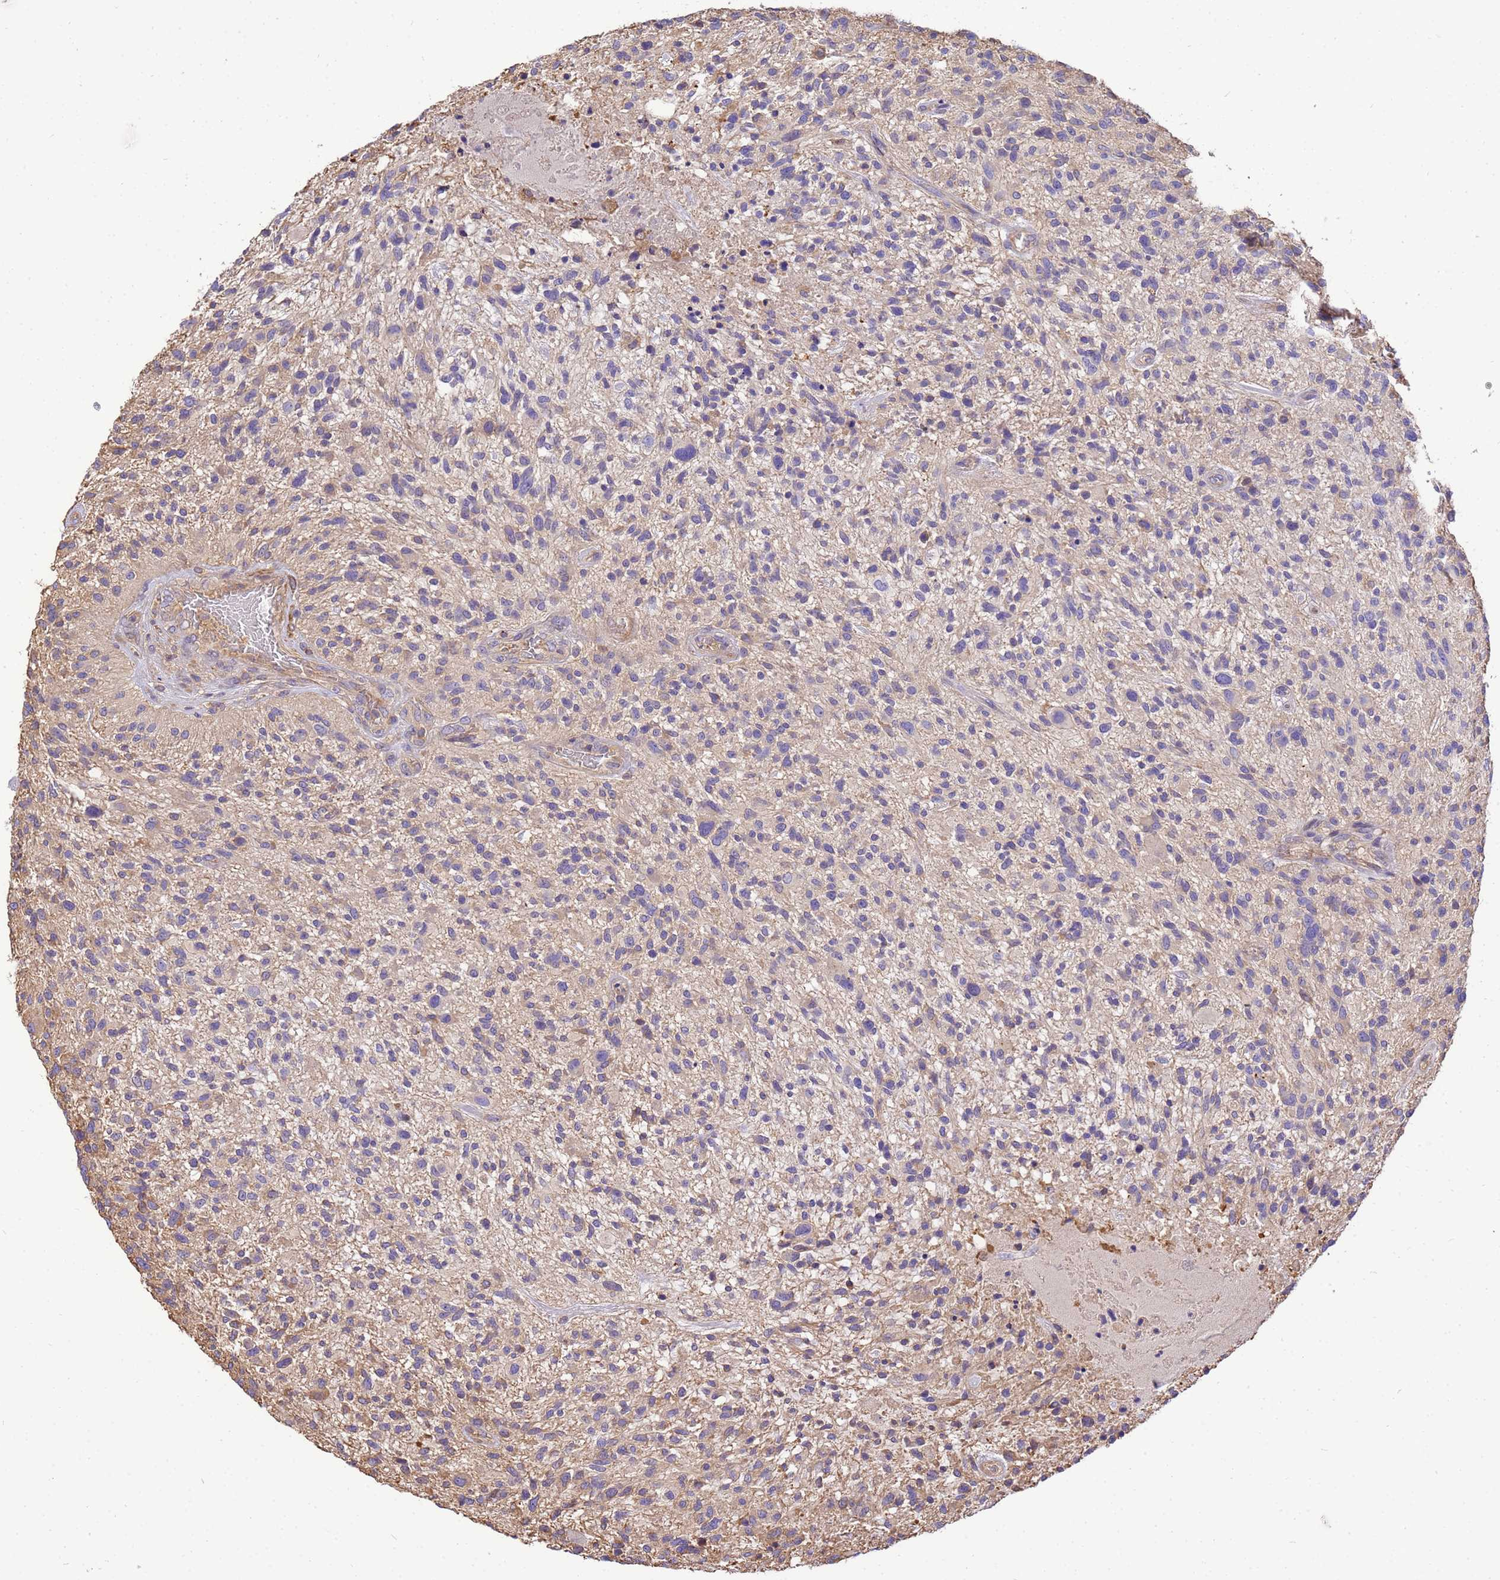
{"staining": {"intensity": "moderate", "quantity": "<25%", "location": "cytoplasmic/membranous"}, "tissue": "glioma", "cell_type": "Tumor cells", "image_type": "cancer", "snomed": [{"axis": "morphology", "description": "Glioma, malignant, High grade"}, {"axis": "topography", "description": "Brain"}], "caption": "Approximately <25% of tumor cells in human glioma show moderate cytoplasmic/membranous protein positivity as visualized by brown immunohistochemical staining.", "gene": "WDR64", "patient": {"sex": "male", "age": 47}}